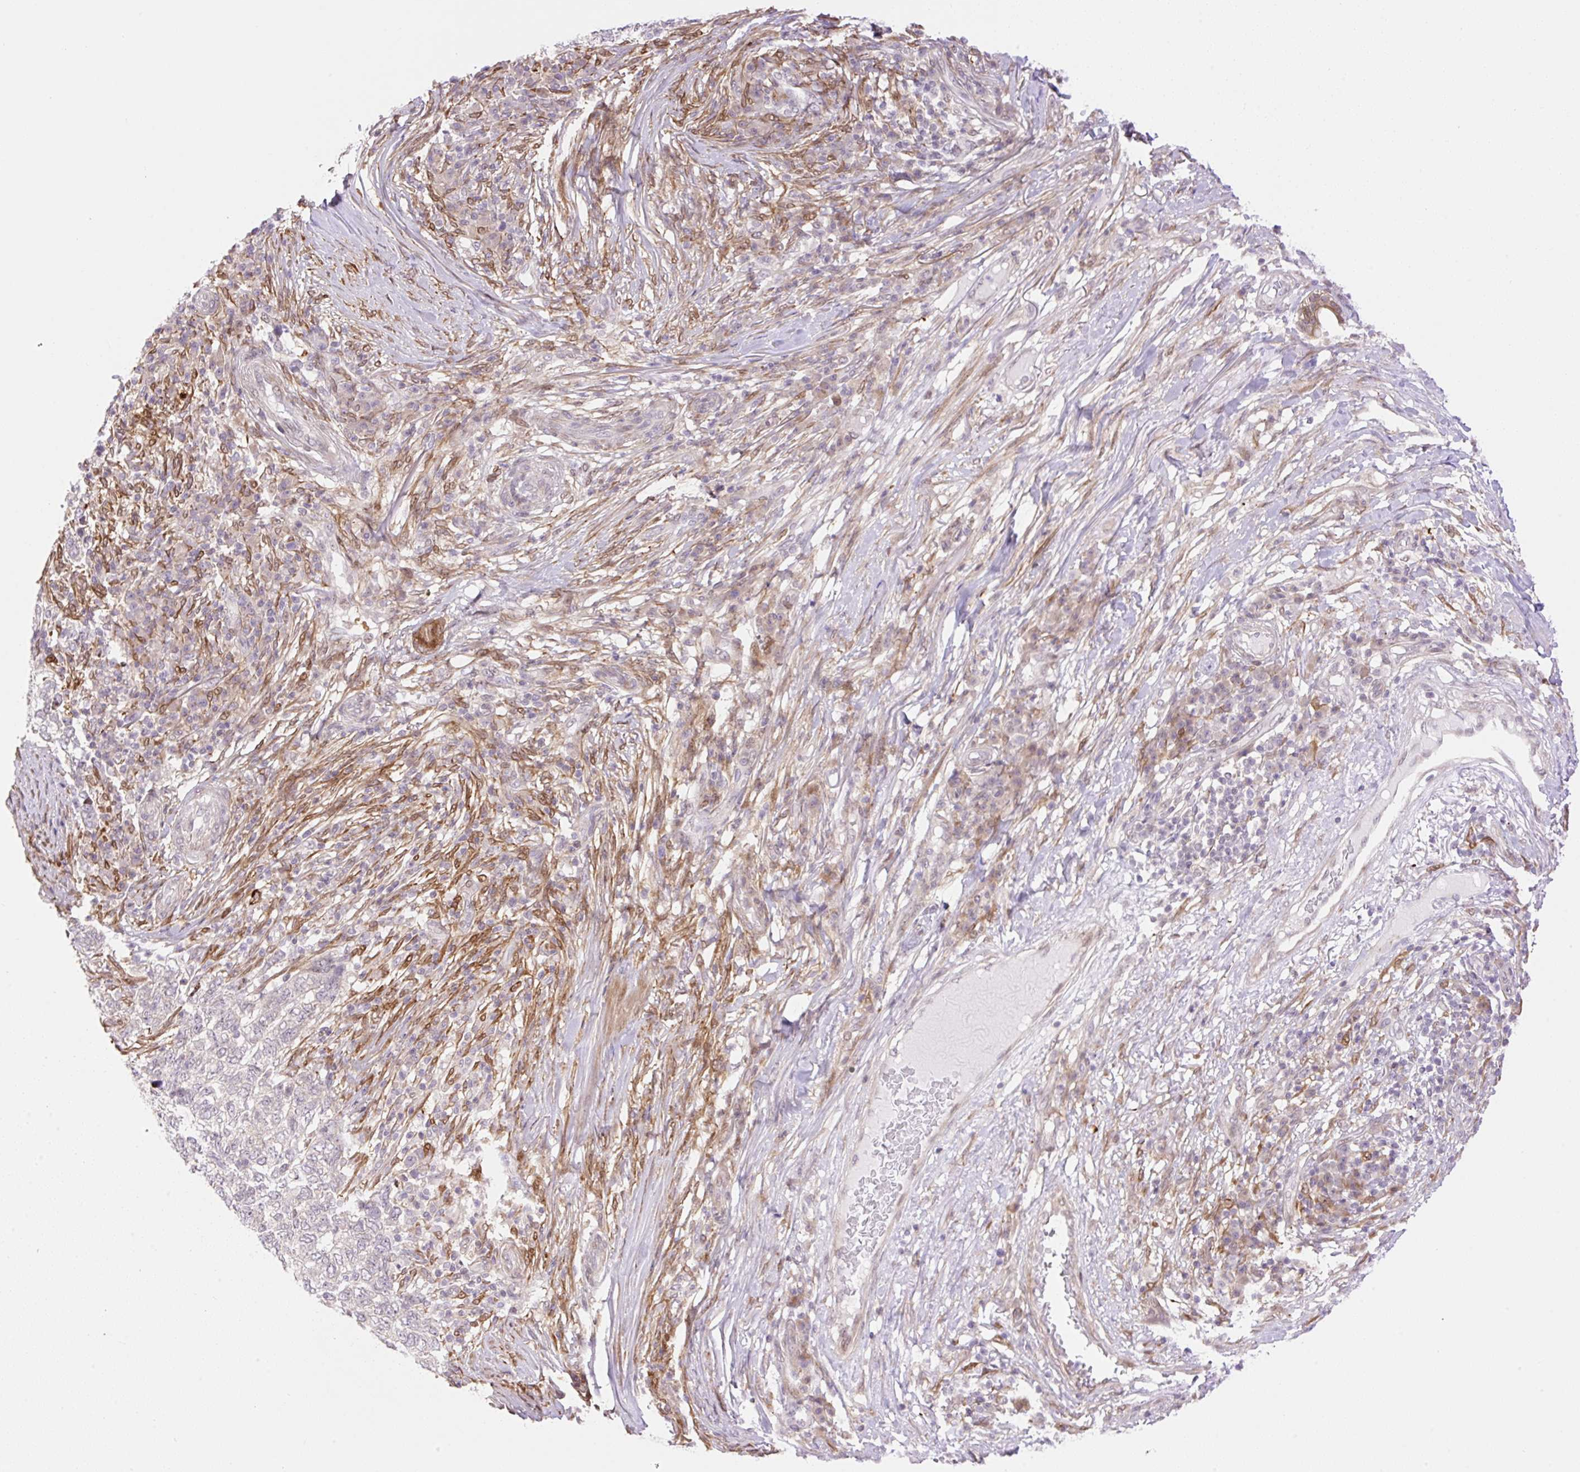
{"staining": {"intensity": "negative", "quantity": "none", "location": "none"}, "tissue": "skin cancer", "cell_type": "Tumor cells", "image_type": "cancer", "snomed": [{"axis": "morphology", "description": "Basal cell carcinoma"}, {"axis": "topography", "description": "Skin"}], "caption": "IHC micrograph of neoplastic tissue: skin basal cell carcinoma stained with DAB (3,3'-diaminobenzidine) reveals no significant protein expression in tumor cells.", "gene": "ZFP41", "patient": {"sex": "female", "age": 65}}